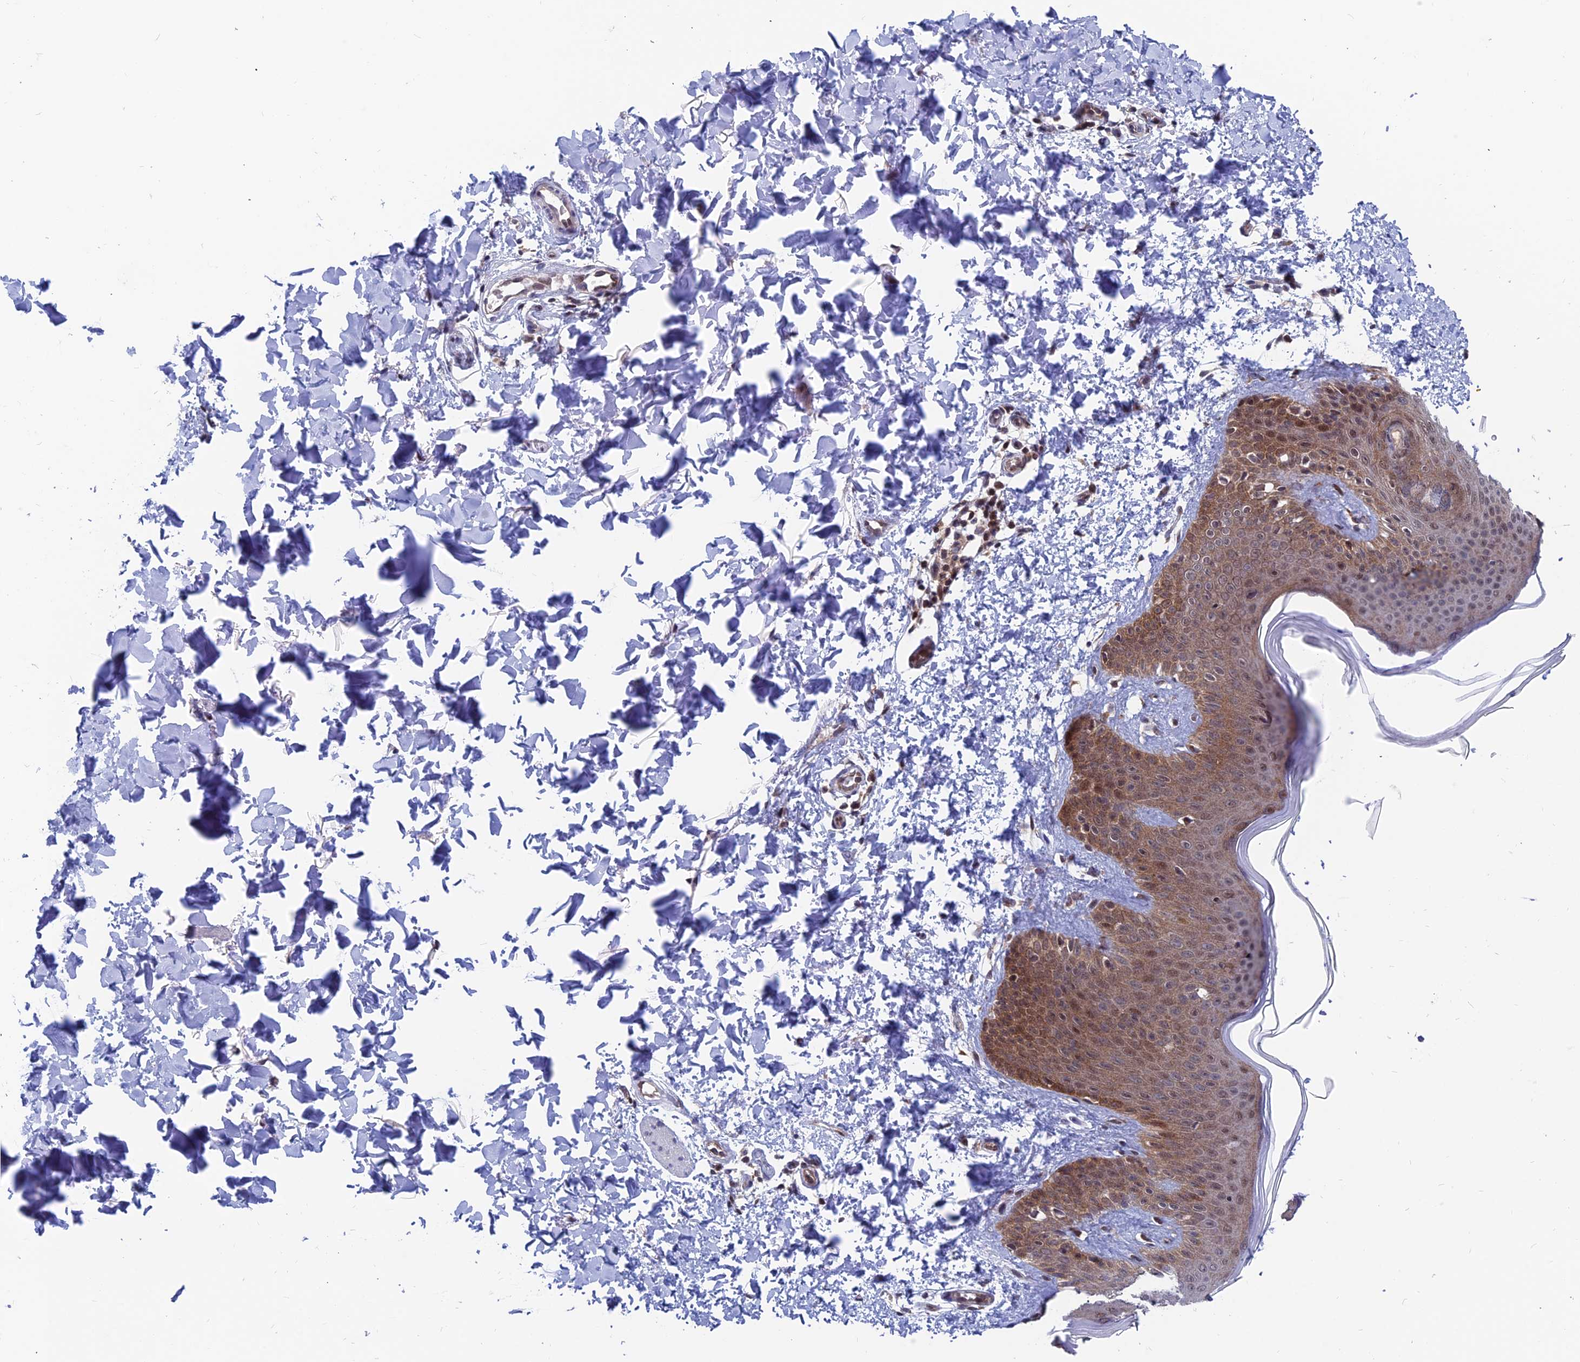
{"staining": {"intensity": "weak", "quantity": ">75%", "location": "cytoplasmic/membranous,nuclear"}, "tissue": "skin", "cell_type": "Fibroblasts", "image_type": "normal", "snomed": [{"axis": "morphology", "description": "Normal tissue, NOS"}, {"axis": "topography", "description": "Skin"}], "caption": "An immunohistochemistry image of unremarkable tissue is shown. Protein staining in brown highlights weak cytoplasmic/membranous,nuclear positivity in skin within fibroblasts.", "gene": "IGBP1", "patient": {"sex": "male", "age": 36}}